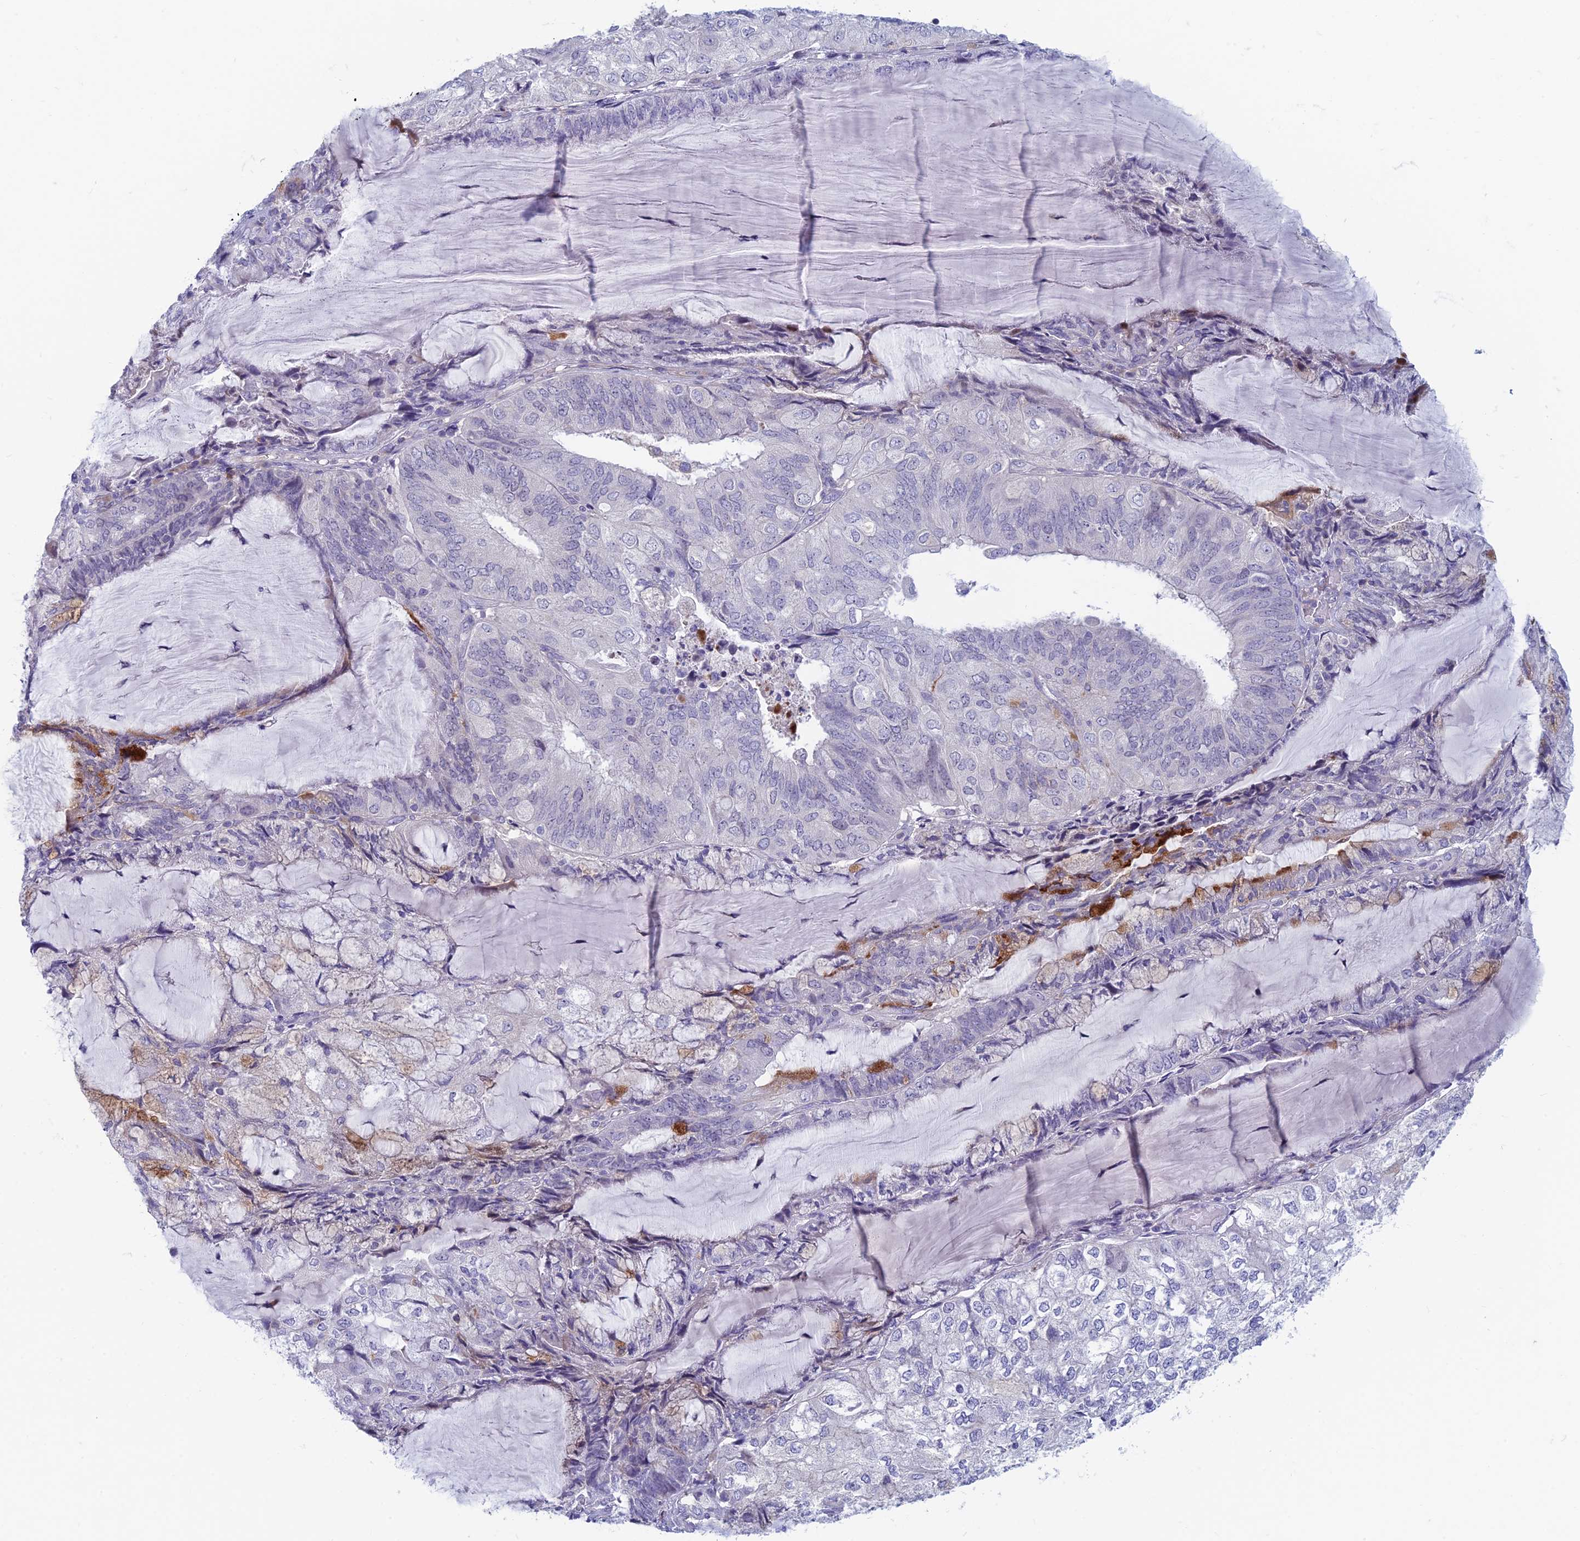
{"staining": {"intensity": "moderate", "quantity": "<25%", "location": "cytoplasmic/membranous"}, "tissue": "endometrial cancer", "cell_type": "Tumor cells", "image_type": "cancer", "snomed": [{"axis": "morphology", "description": "Adenocarcinoma, NOS"}, {"axis": "topography", "description": "Endometrium"}], "caption": "Endometrial cancer (adenocarcinoma) was stained to show a protein in brown. There is low levels of moderate cytoplasmic/membranous staining in approximately <25% of tumor cells.", "gene": "PPP1R26", "patient": {"sex": "female", "age": 81}}